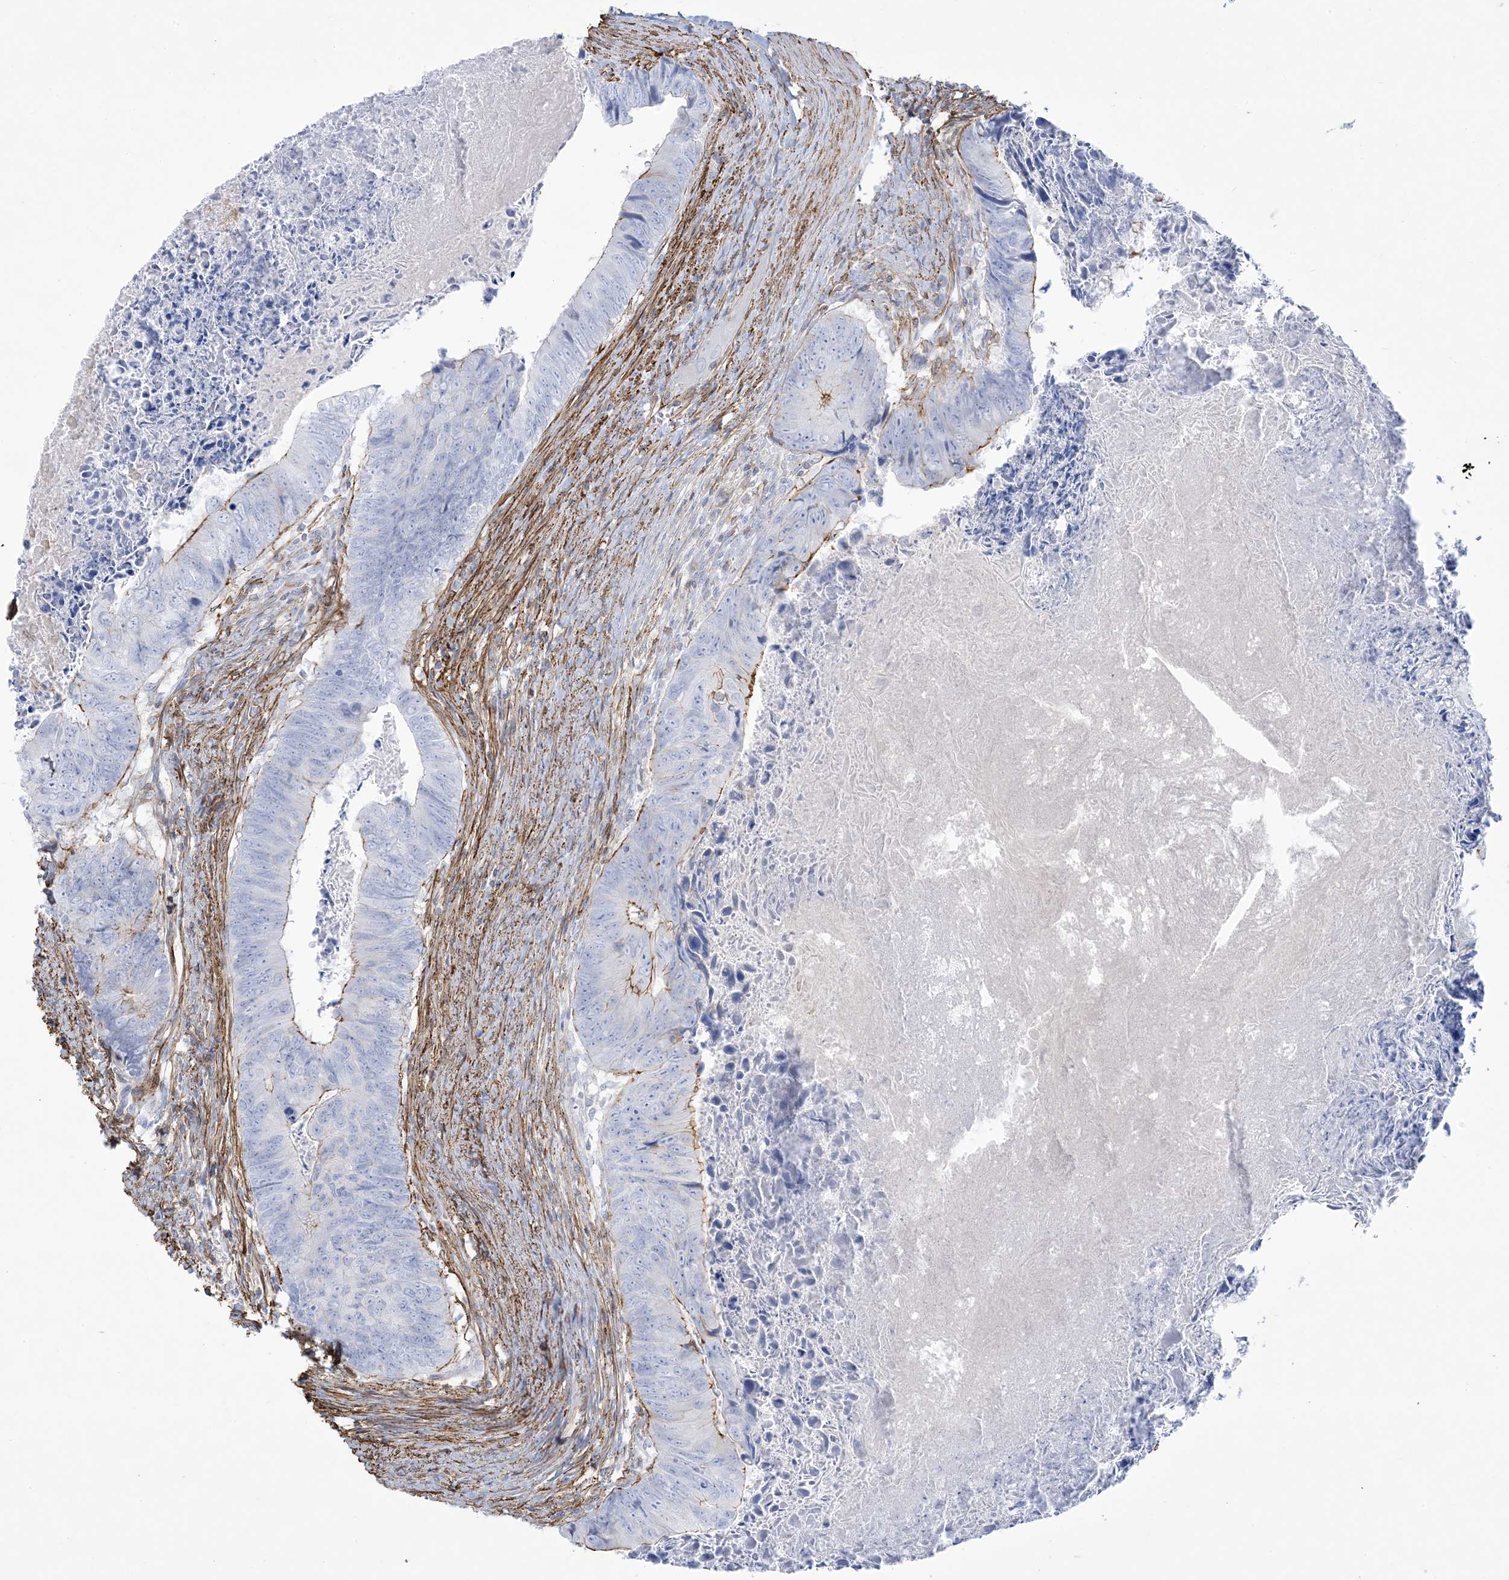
{"staining": {"intensity": "strong", "quantity": "25%-75%", "location": "cytoplasmic/membranous"}, "tissue": "colorectal cancer", "cell_type": "Tumor cells", "image_type": "cancer", "snomed": [{"axis": "morphology", "description": "Adenocarcinoma, NOS"}, {"axis": "topography", "description": "Colon"}], "caption": "This photomicrograph shows colorectal cancer (adenocarcinoma) stained with immunohistochemistry (IHC) to label a protein in brown. The cytoplasmic/membranous of tumor cells show strong positivity for the protein. Nuclei are counter-stained blue.", "gene": "B3GNT7", "patient": {"sex": "female", "age": 67}}